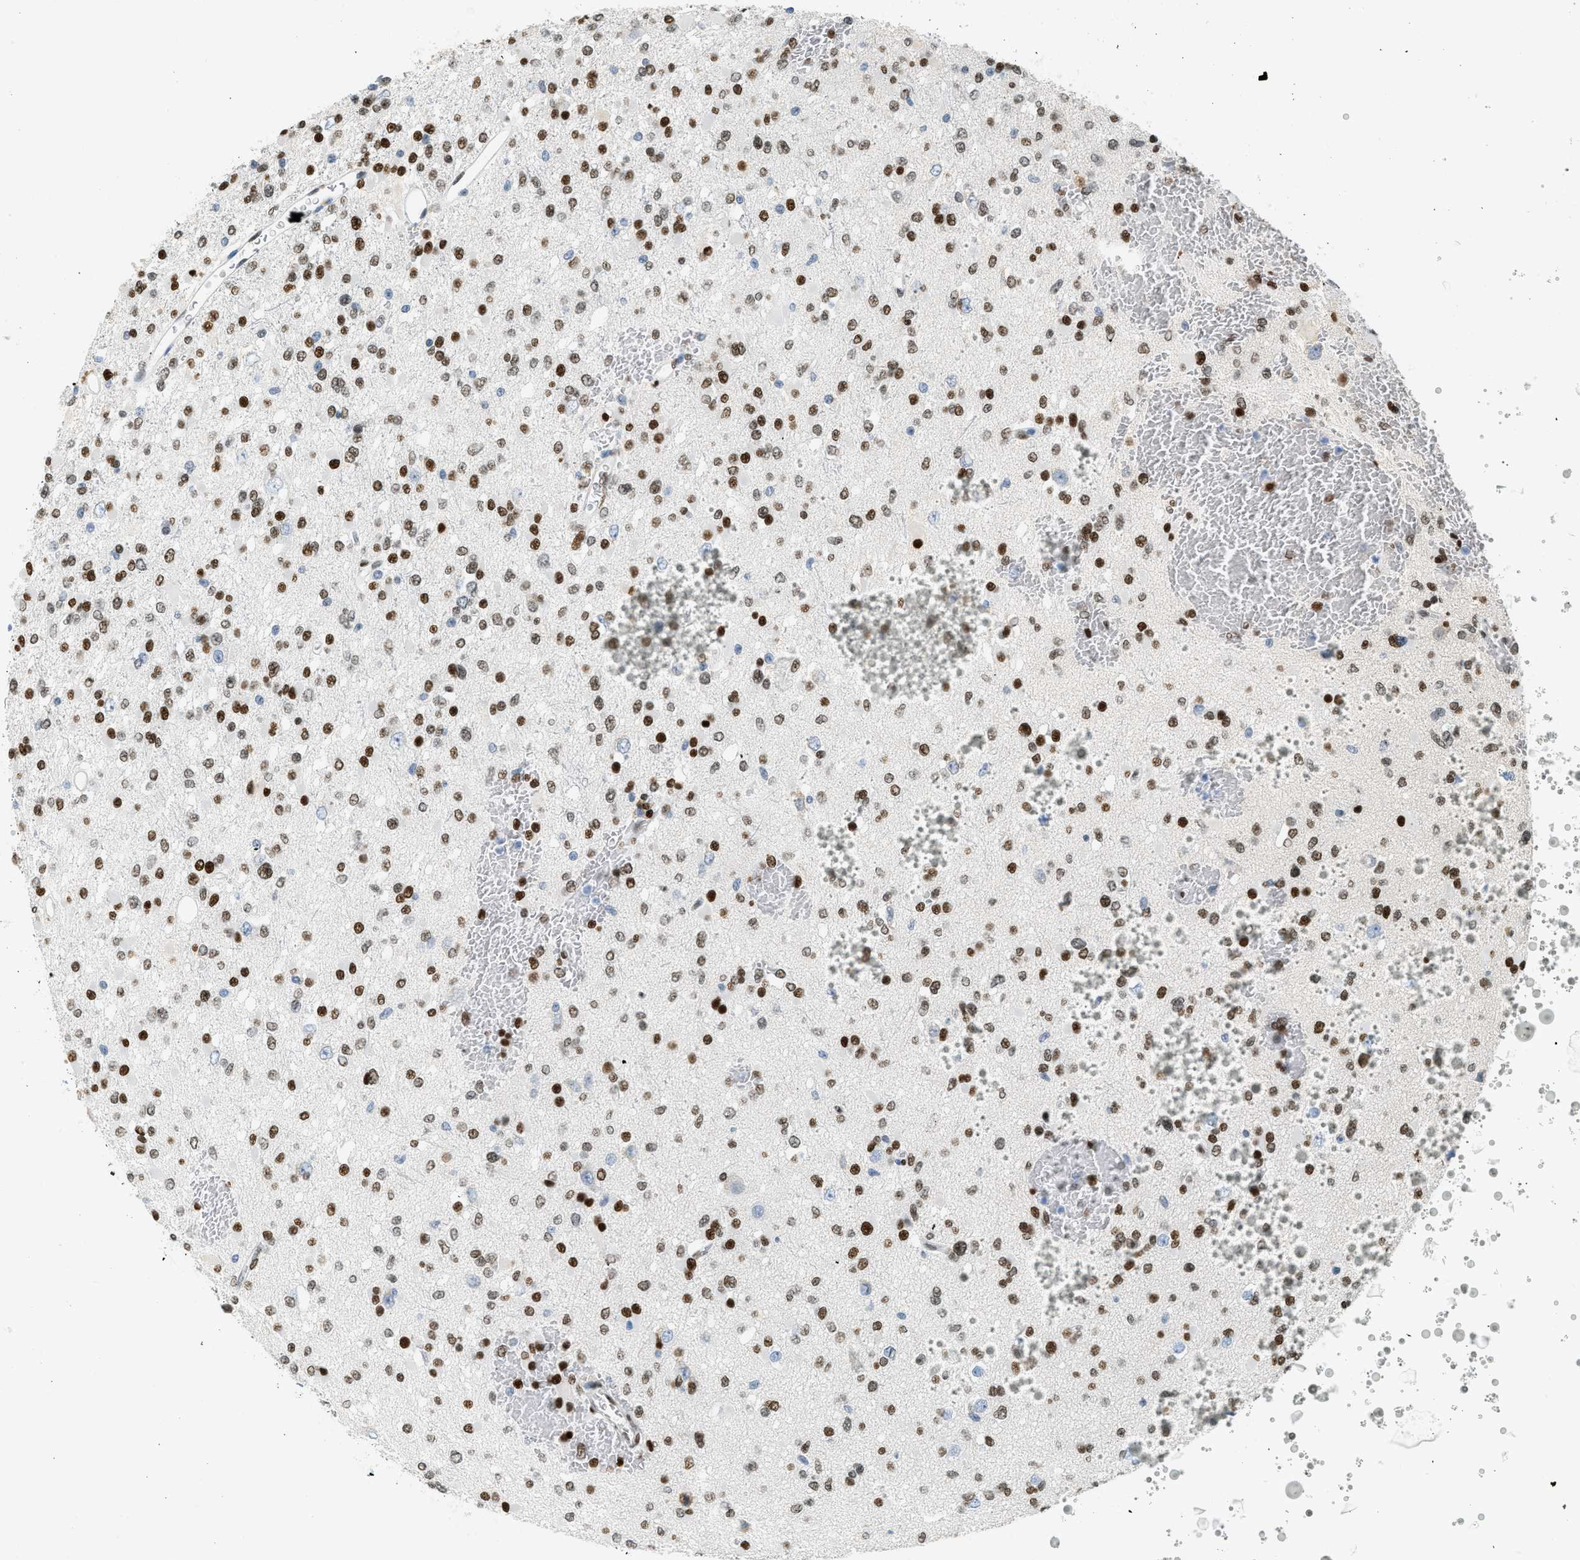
{"staining": {"intensity": "strong", "quantity": ">75%", "location": "nuclear"}, "tissue": "glioma", "cell_type": "Tumor cells", "image_type": "cancer", "snomed": [{"axis": "morphology", "description": "Glioma, malignant, Low grade"}, {"axis": "topography", "description": "Brain"}], "caption": "A brown stain labels strong nuclear positivity of a protein in glioma tumor cells.", "gene": "ZBTB20", "patient": {"sex": "female", "age": 22}}